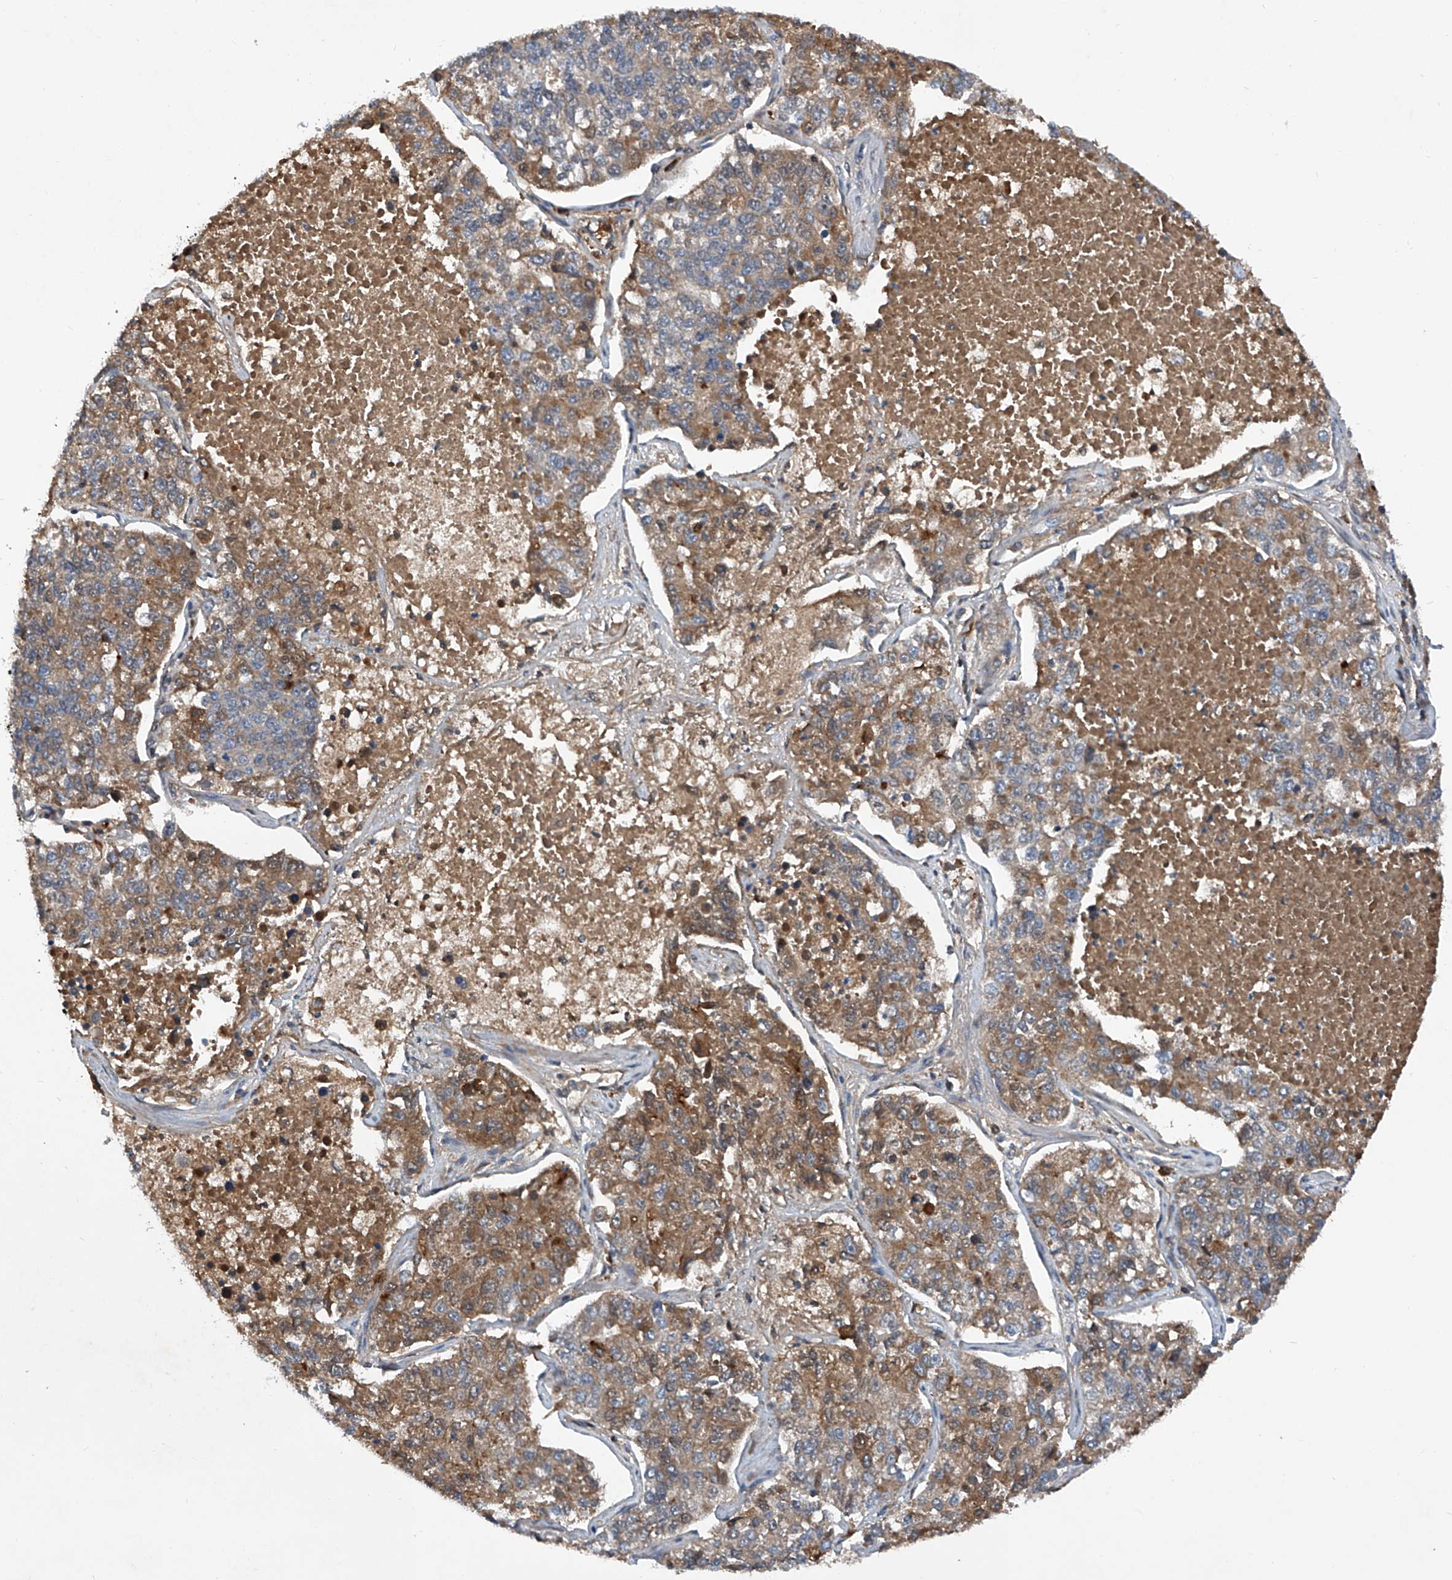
{"staining": {"intensity": "moderate", "quantity": "25%-75%", "location": "cytoplasmic/membranous"}, "tissue": "lung cancer", "cell_type": "Tumor cells", "image_type": "cancer", "snomed": [{"axis": "morphology", "description": "Adenocarcinoma, NOS"}, {"axis": "topography", "description": "Lung"}], "caption": "The immunohistochemical stain highlights moderate cytoplasmic/membranous expression in tumor cells of lung cancer (adenocarcinoma) tissue. The protein is shown in brown color, while the nuclei are stained blue.", "gene": "ASCC3", "patient": {"sex": "male", "age": 49}}